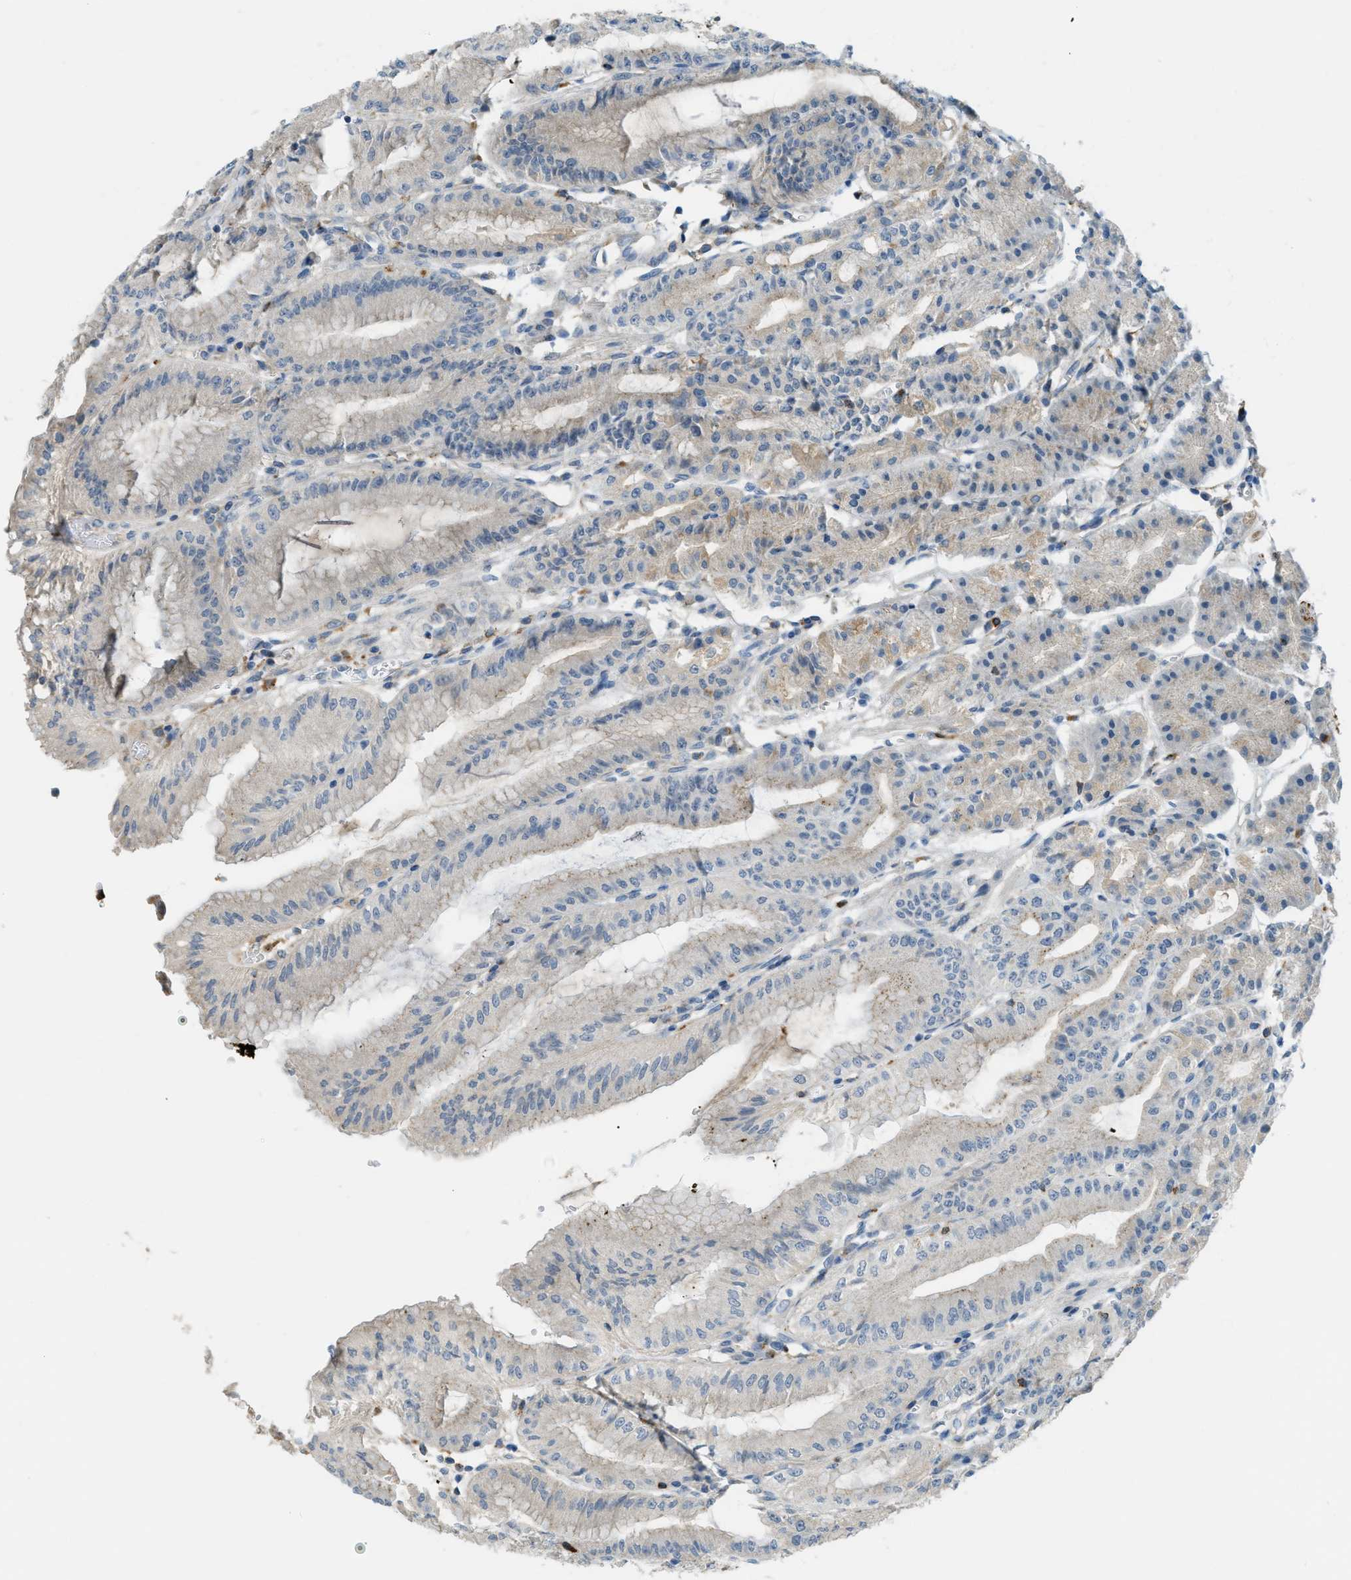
{"staining": {"intensity": "moderate", "quantity": "25%-75%", "location": "cytoplasmic/membranous"}, "tissue": "stomach", "cell_type": "Glandular cells", "image_type": "normal", "snomed": [{"axis": "morphology", "description": "Normal tissue, NOS"}, {"axis": "topography", "description": "Stomach, lower"}], "caption": "Brown immunohistochemical staining in normal human stomach exhibits moderate cytoplasmic/membranous positivity in about 25%-75% of glandular cells.", "gene": "PLBD2", "patient": {"sex": "male", "age": 71}}